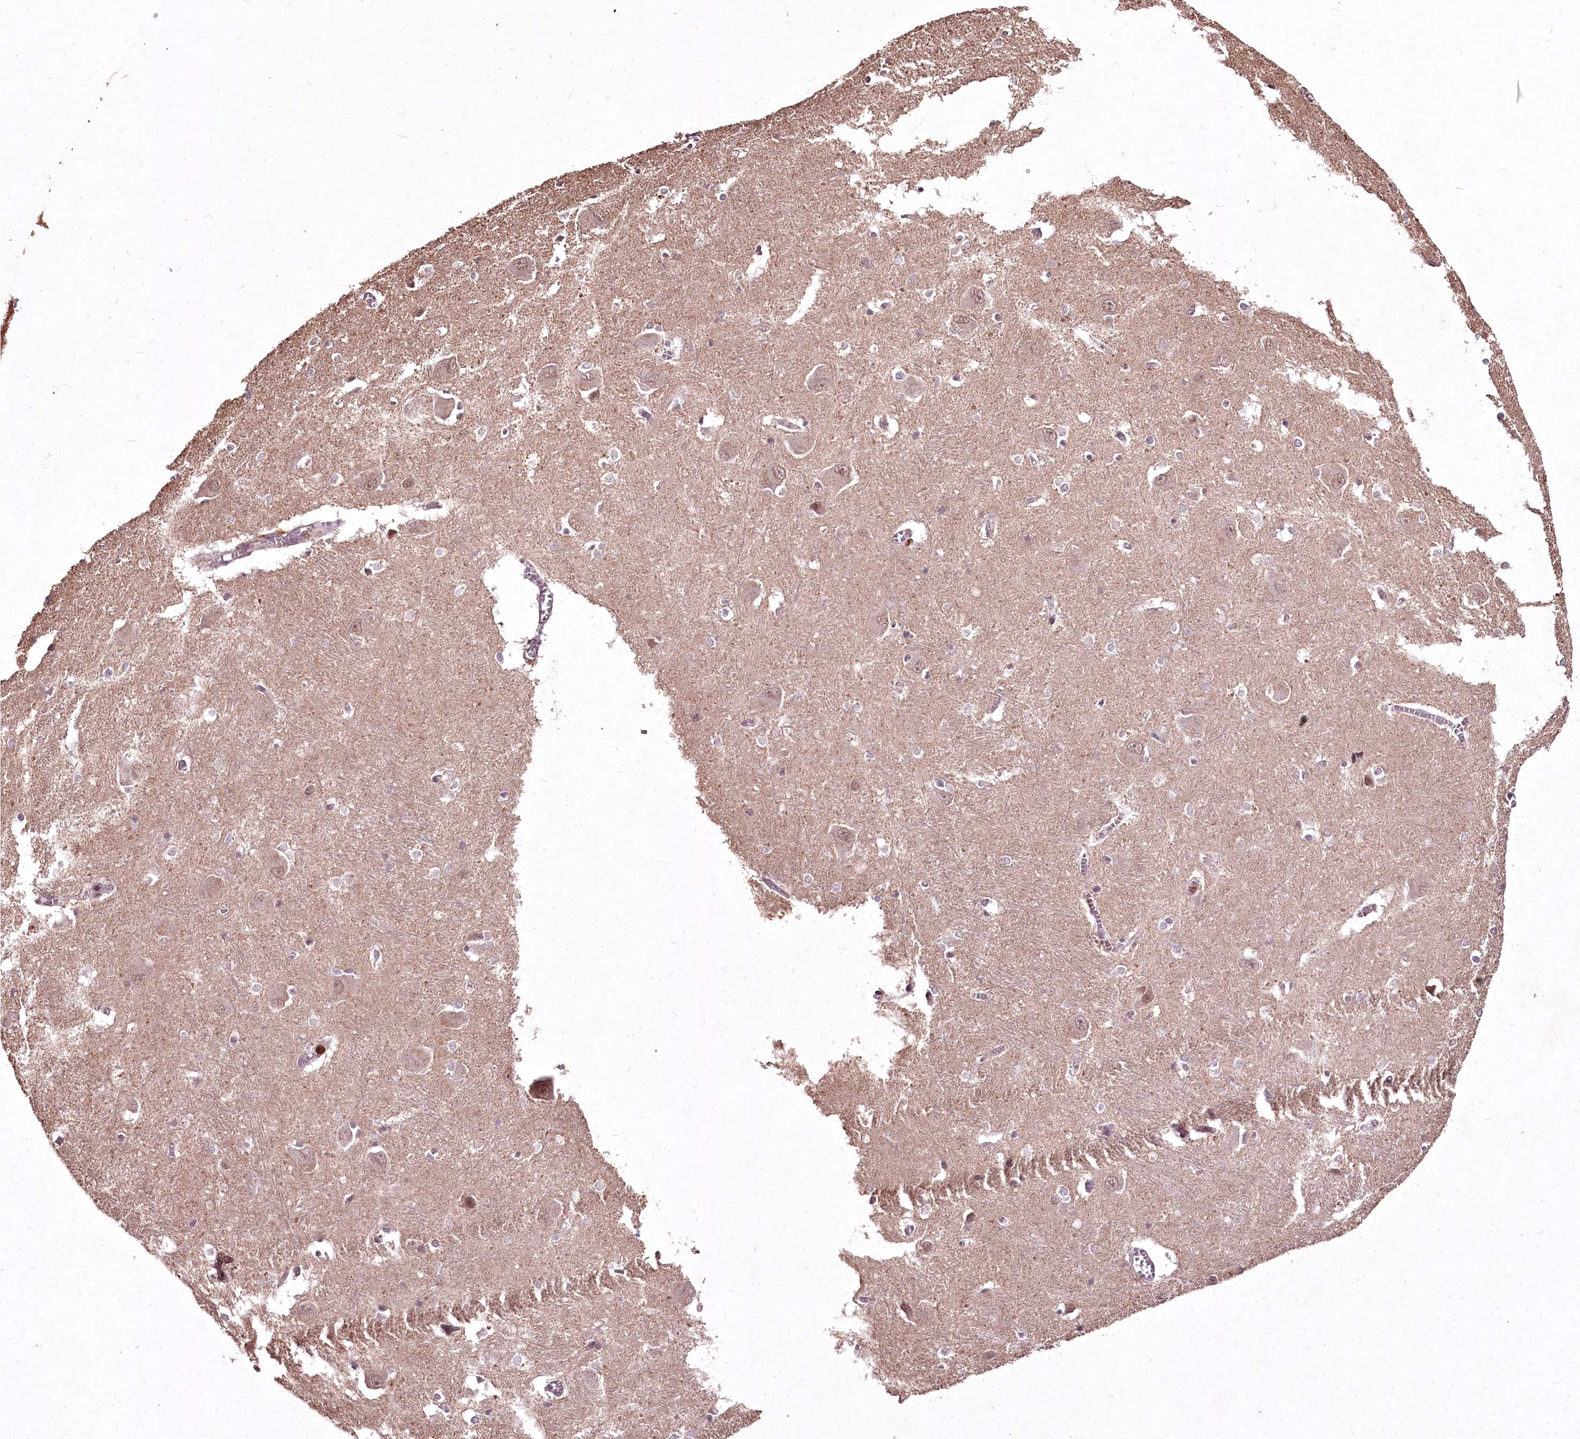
{"staining": {"intensity": "negative", "quantity": "none", "location": "none"}, "tissue": "caudate", "cell_type": "Glial cells", "image_type": "normal", "snomed": [{"axis": "morphology", "description": "Normal tissue, NOS"}, {"axis": "topography", "description": "Lateral ventricle wall"}], "caption": "Immunohistochemistry (IHC) of unremarkable caudate displays no positivity in glial cells. (DAB (3,3'-diaminobenzidine) immunohistochemistry with hematoxylin counter stain).", "gene": "ADRA1D", "patient": {"sex": "male", "age": 37}}